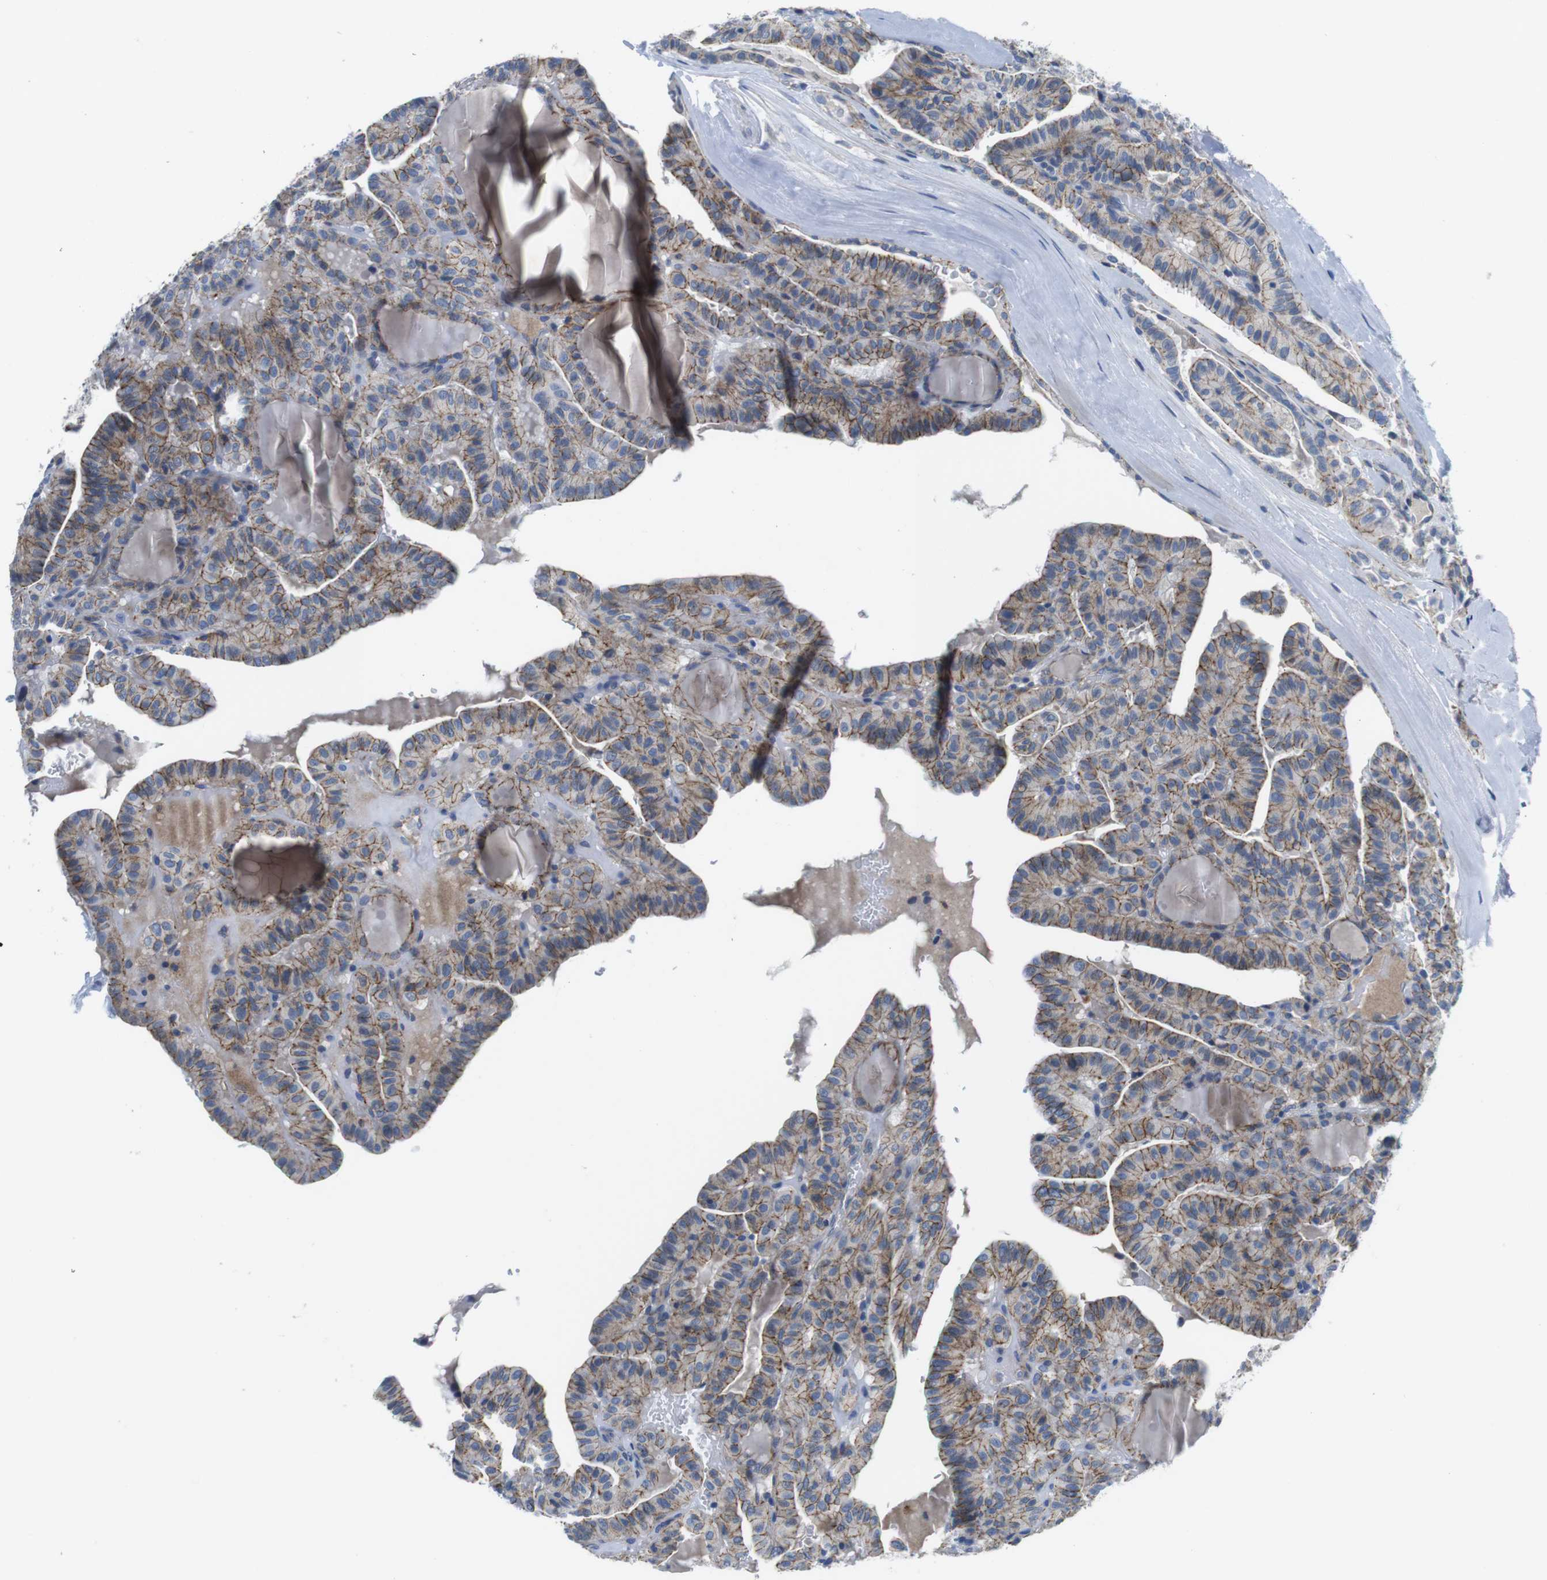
{"staining": {"intensity": "moderate", "quantity": ">75%", "location": "cytoplasmic/membranous"}, "tissue": "thyroid cancer", "cell_type": "Tumor cells", "image_type": "cancer", "snomed": [{"axis": "morphology", "description": "Papillary adenocarcinoma, NOS"}, {"axis": "topography", "description": "Thyroid gland"}], "caption": "Papillary adenocarcinoma (thyroid) stained for a protein (brown) demonstrates moderate cytoplasmic/membranous positive expression in about >75% of tumor cells.", "gene": "SCRIB", "patient": {"sex": "male", "age": 77}}